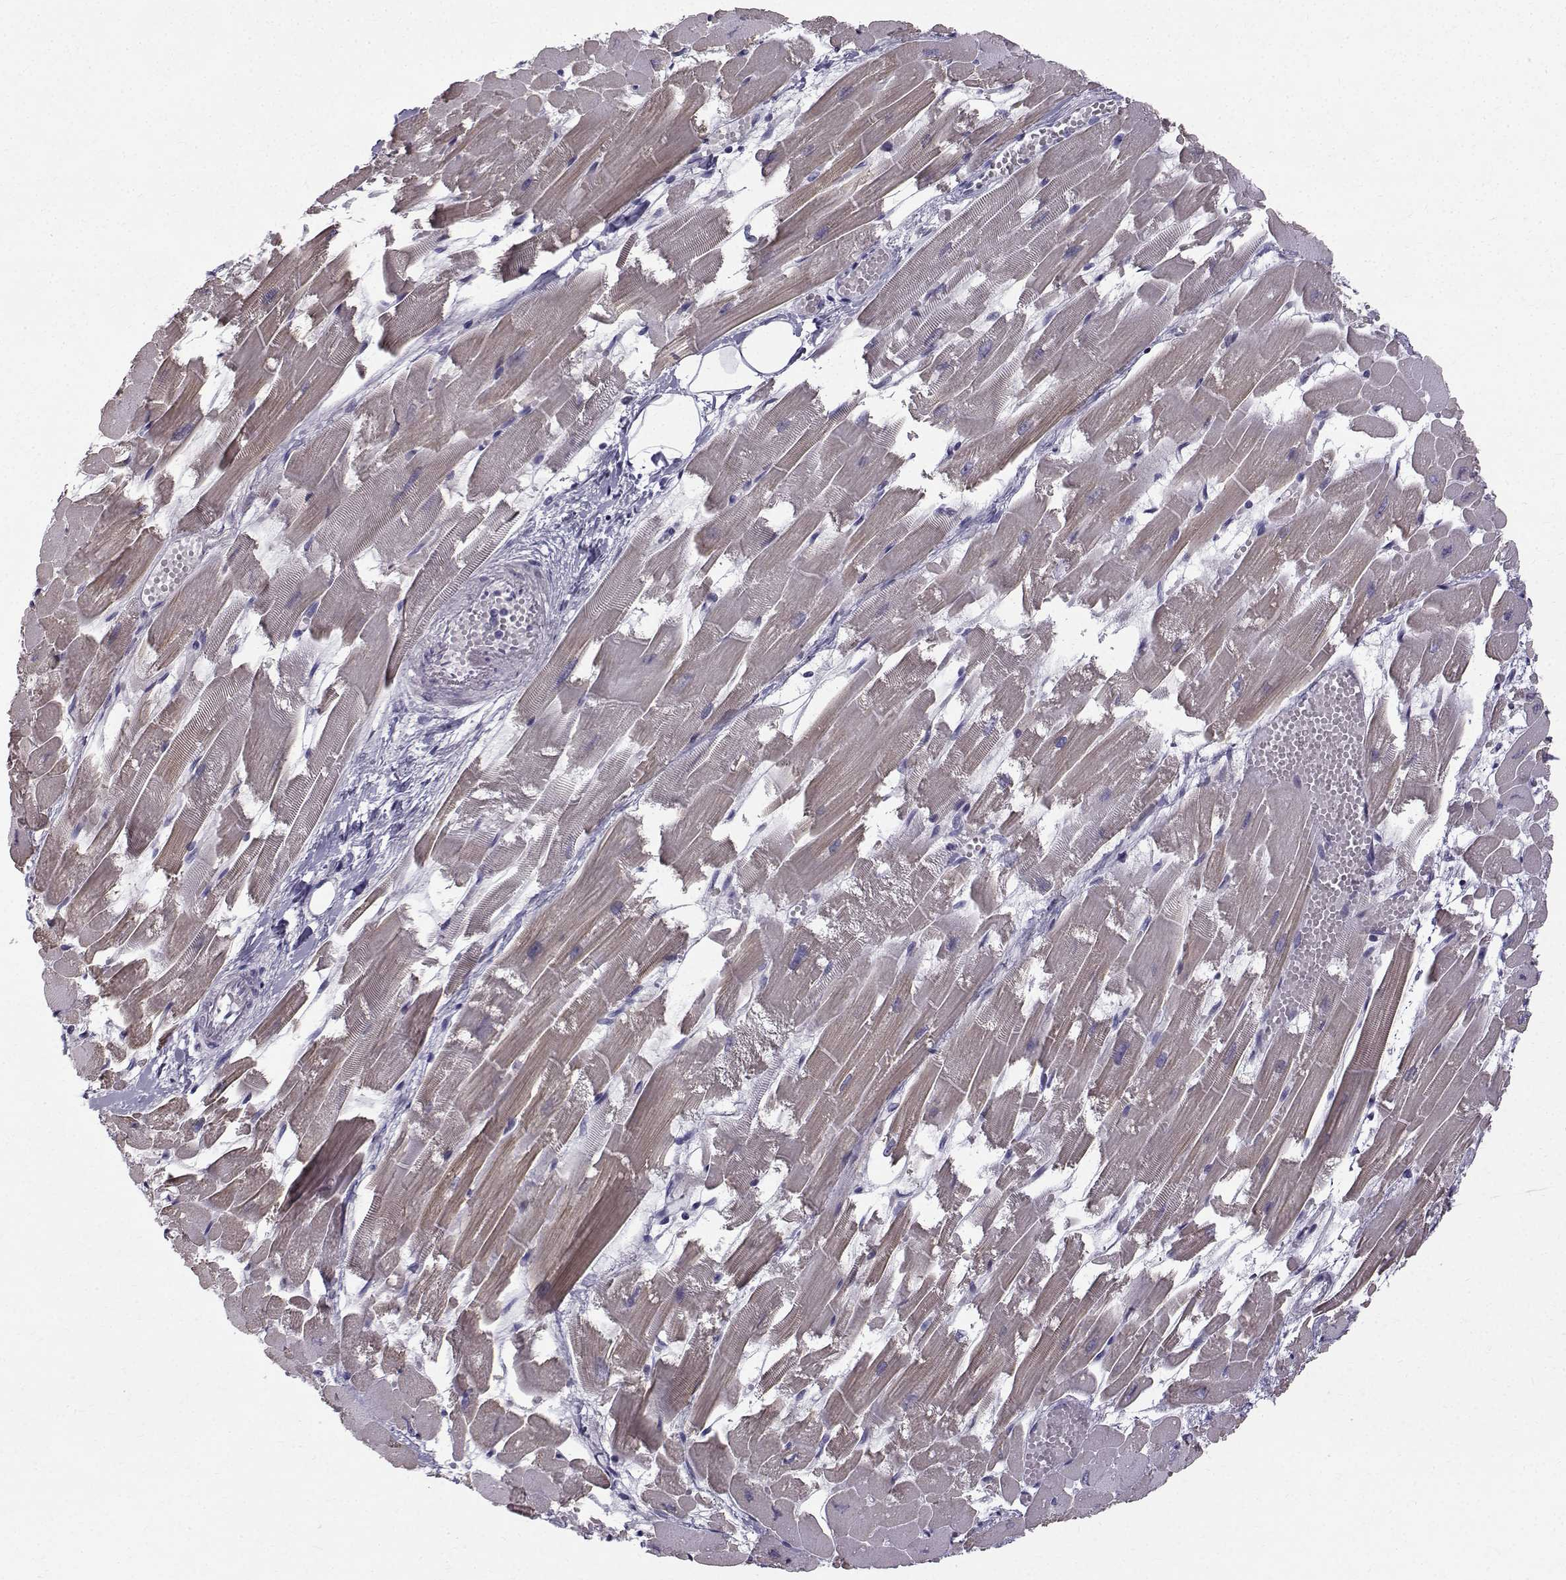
{"staining": {"intensity": "weak", "quantity": "25%-75%", "location": "cytoplasmic/membranous"}, "tissue": "heart muscle", "cell_type": "Cardiomyocytes", "image_type": "normal", "snomed": [{"axis": "morphology", "description": "Normal tissue, NOS"}, {"axis": "topography", "description": "Heart"}], "caption": "Cardiomyocytes reveal low levels of weak cytoplasmic/membranous staining in approximately 25%-75% of cells in benign human heart muscle. (IHC, brightfield microscopy, high magnification).", "gene": "ROPN1B", "patient": {"sex": "female", "age": 52}}